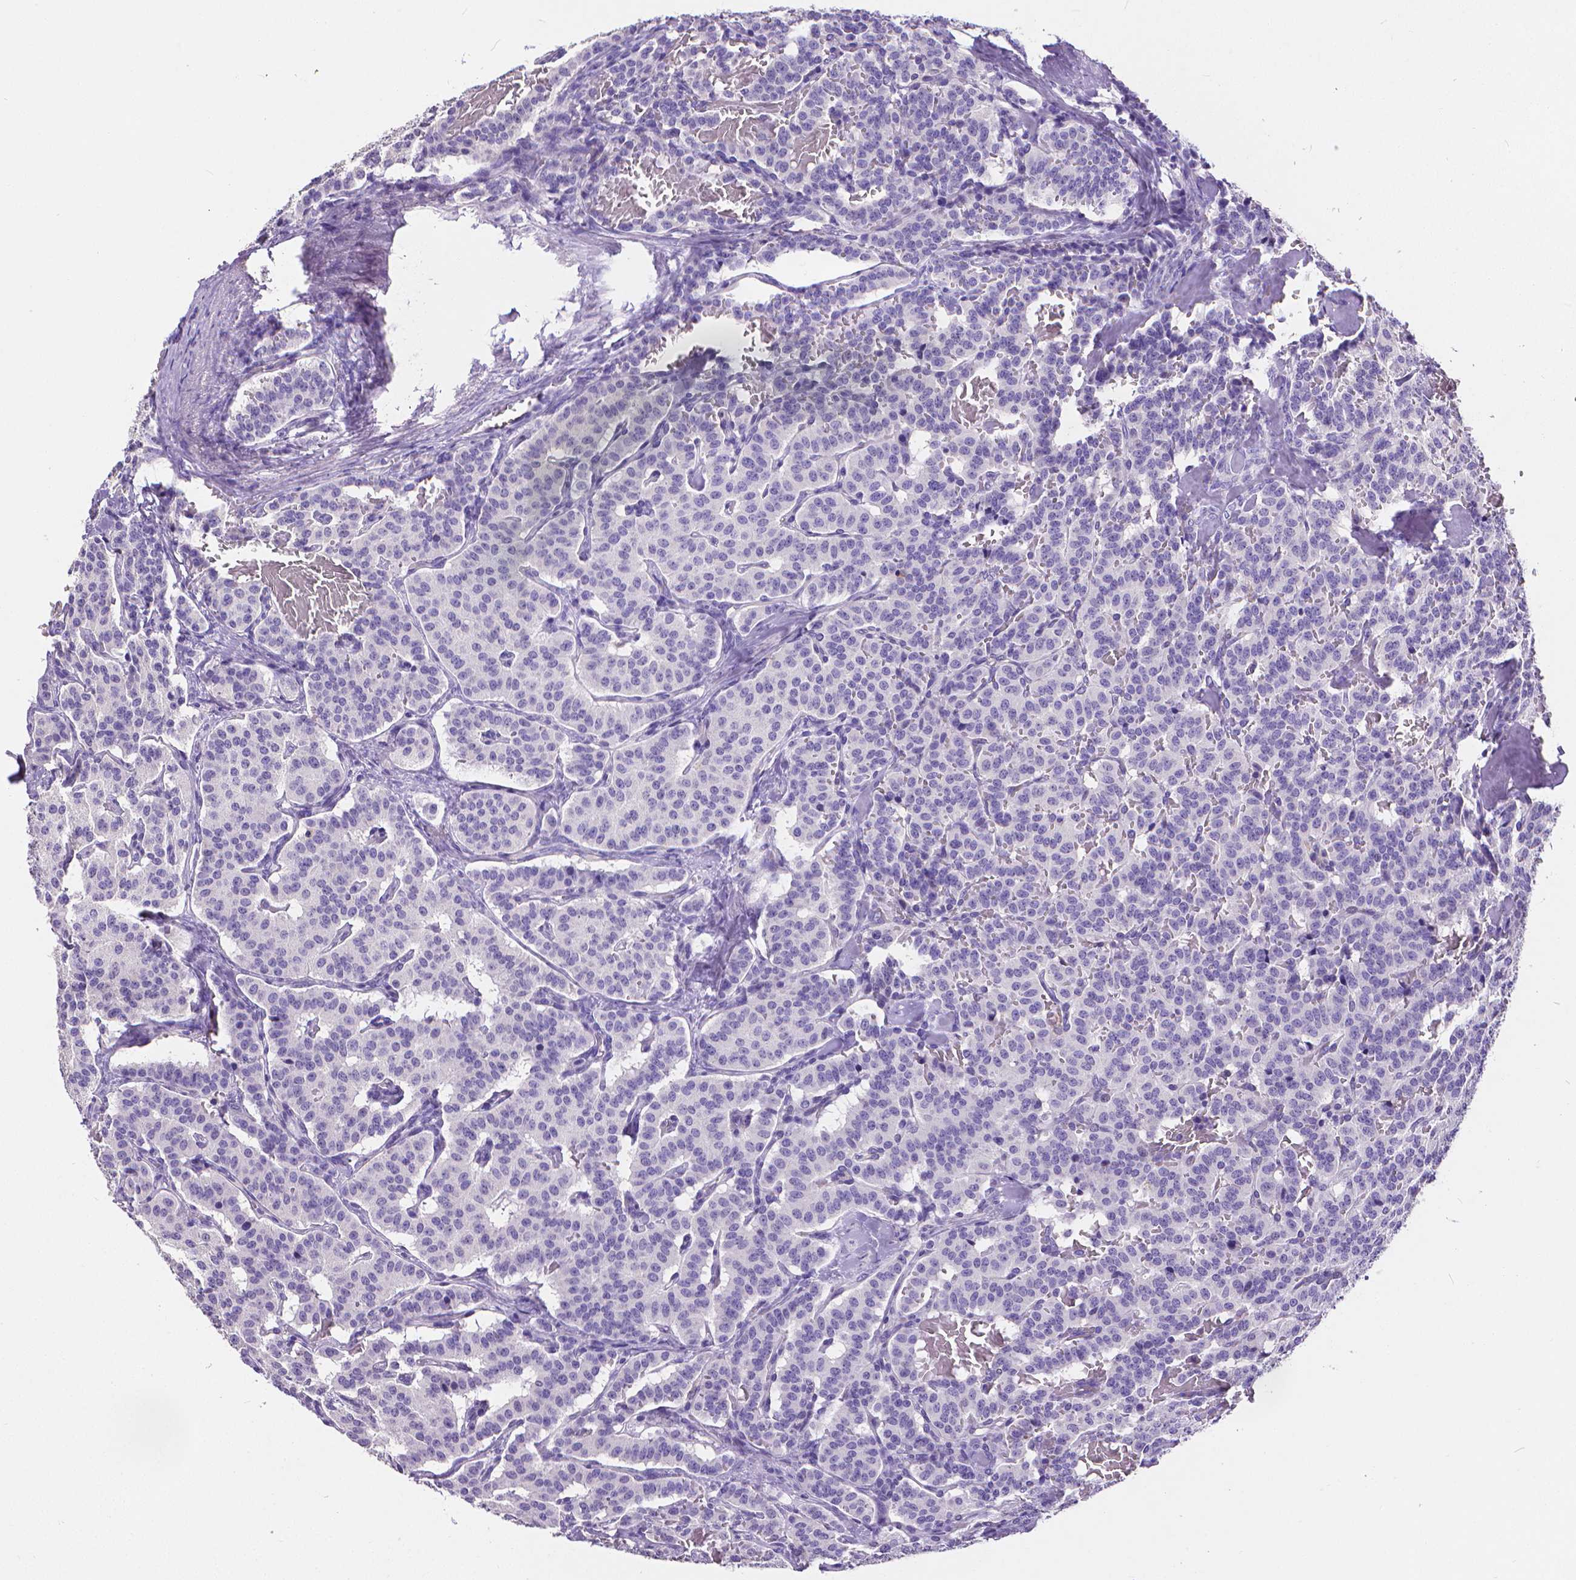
{"staining": {"intensity": "negative", "quantity": "none", "location": "none"}, "tissue": "carcinoid", "cell_type": "Tumor cells", "image_type": "cancer", "snomed": [{"axis": "morphology", "description": "Carcinoid, malignant, NOS"}, {"axis": "topography", "description": "Lung"}], "caption": "Human malignant carcinoid stained for a protein using immunohistochemistry (IHC) shows no expression in tumor cells.", "gene": "CD4", "patient": {"sex": "female", "age": 46}}